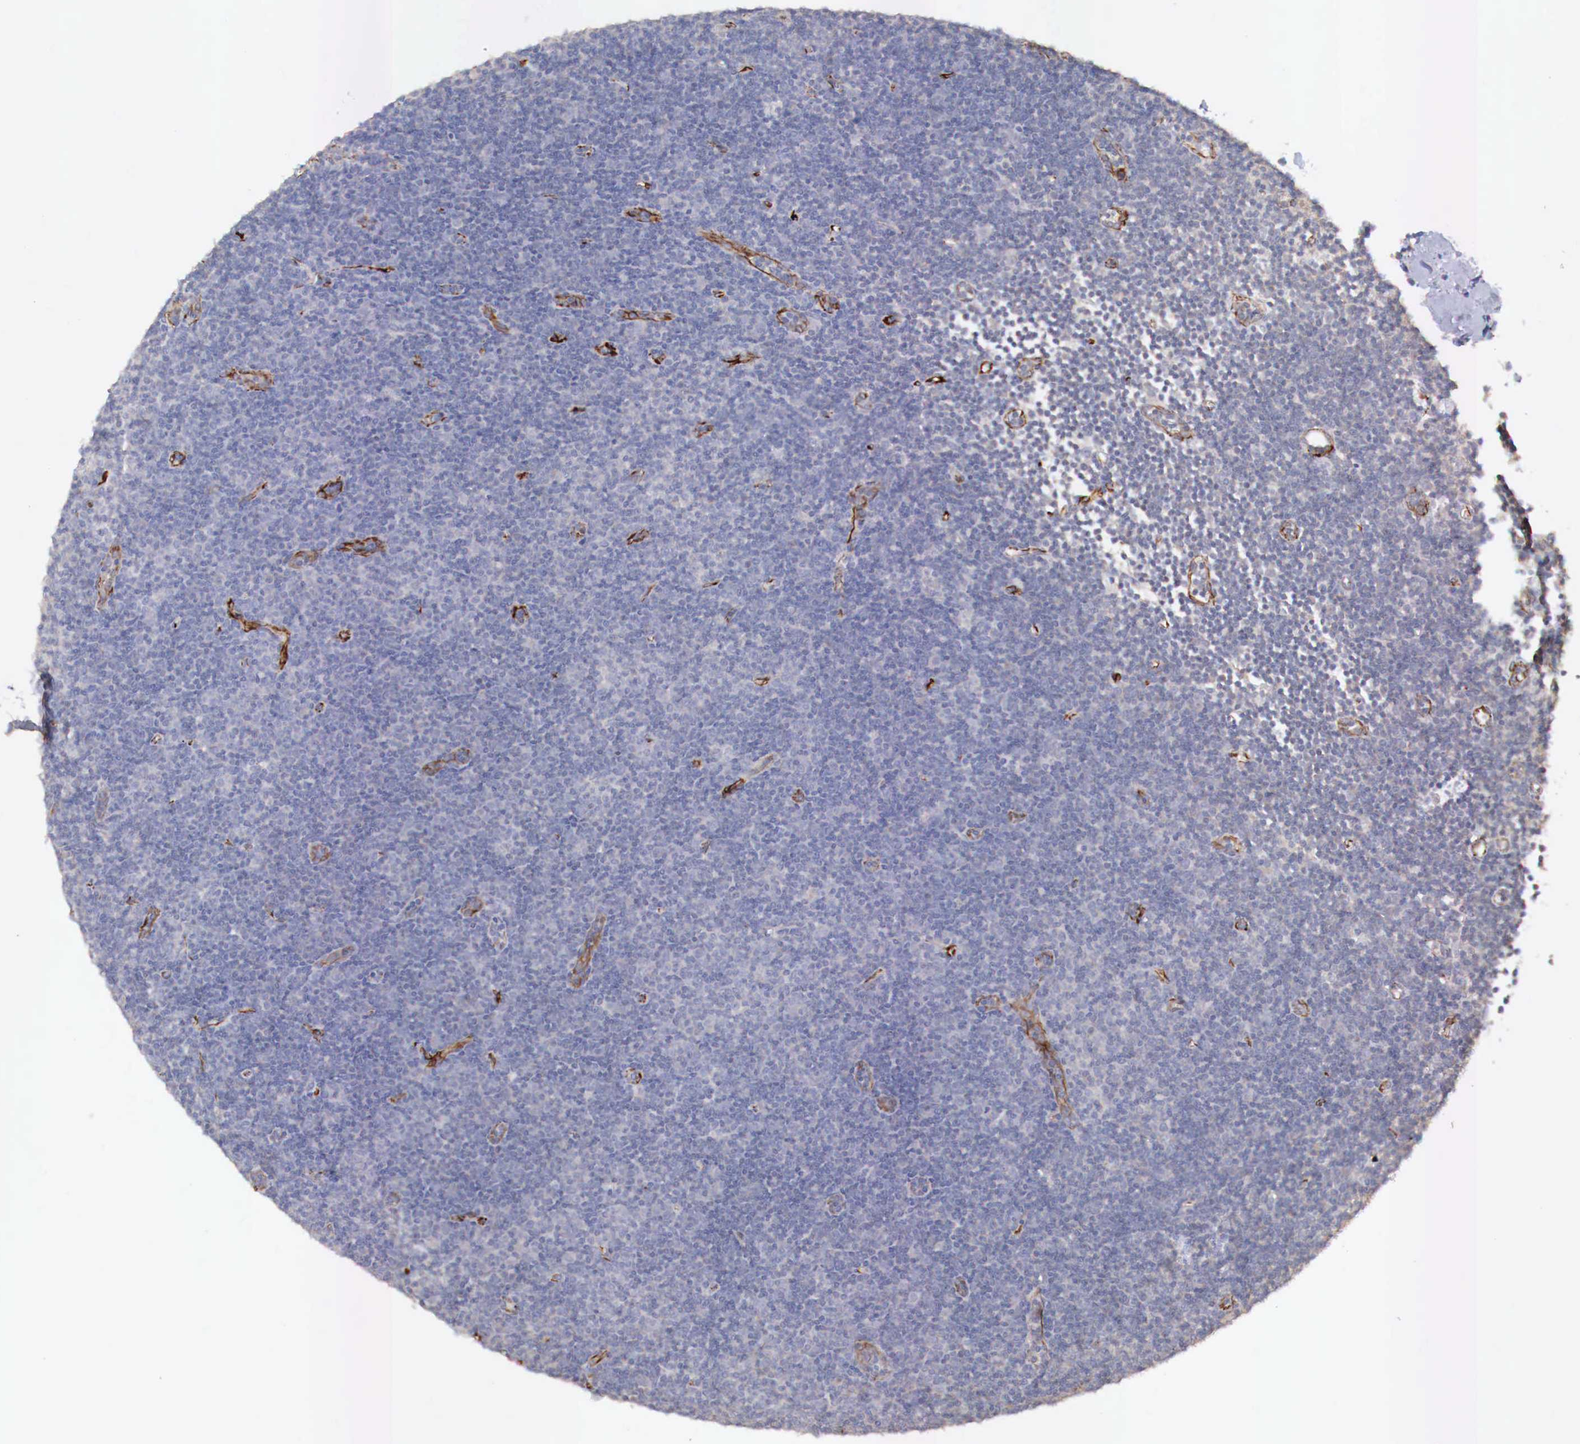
{"staining": {"intensity": "negative", "quantity": "none", "location": "none"}, "tissue": "lymphoma", "cell_type": "Tumor cells", "image_type": "cancer", "snomed": [{"axis": "morphology", "description": "Malignant lymphoma, non-Hodgkin's type, Low grade"}, {"axis": "topography", "description": "Lymph node"}], "caption": "Immunohistochemical staining of malignant lymphoma, non-Hodgkin's type (low-grade) exhibits no significant expression in tumor cells. (Stains: DAB immunohistochemistry (IHC) with hematoxylin counter stain, Microscopy: brightfield microscopy at high magnification).", "gene": "WT1", "patient": {"sex": "male", "age": 57}}